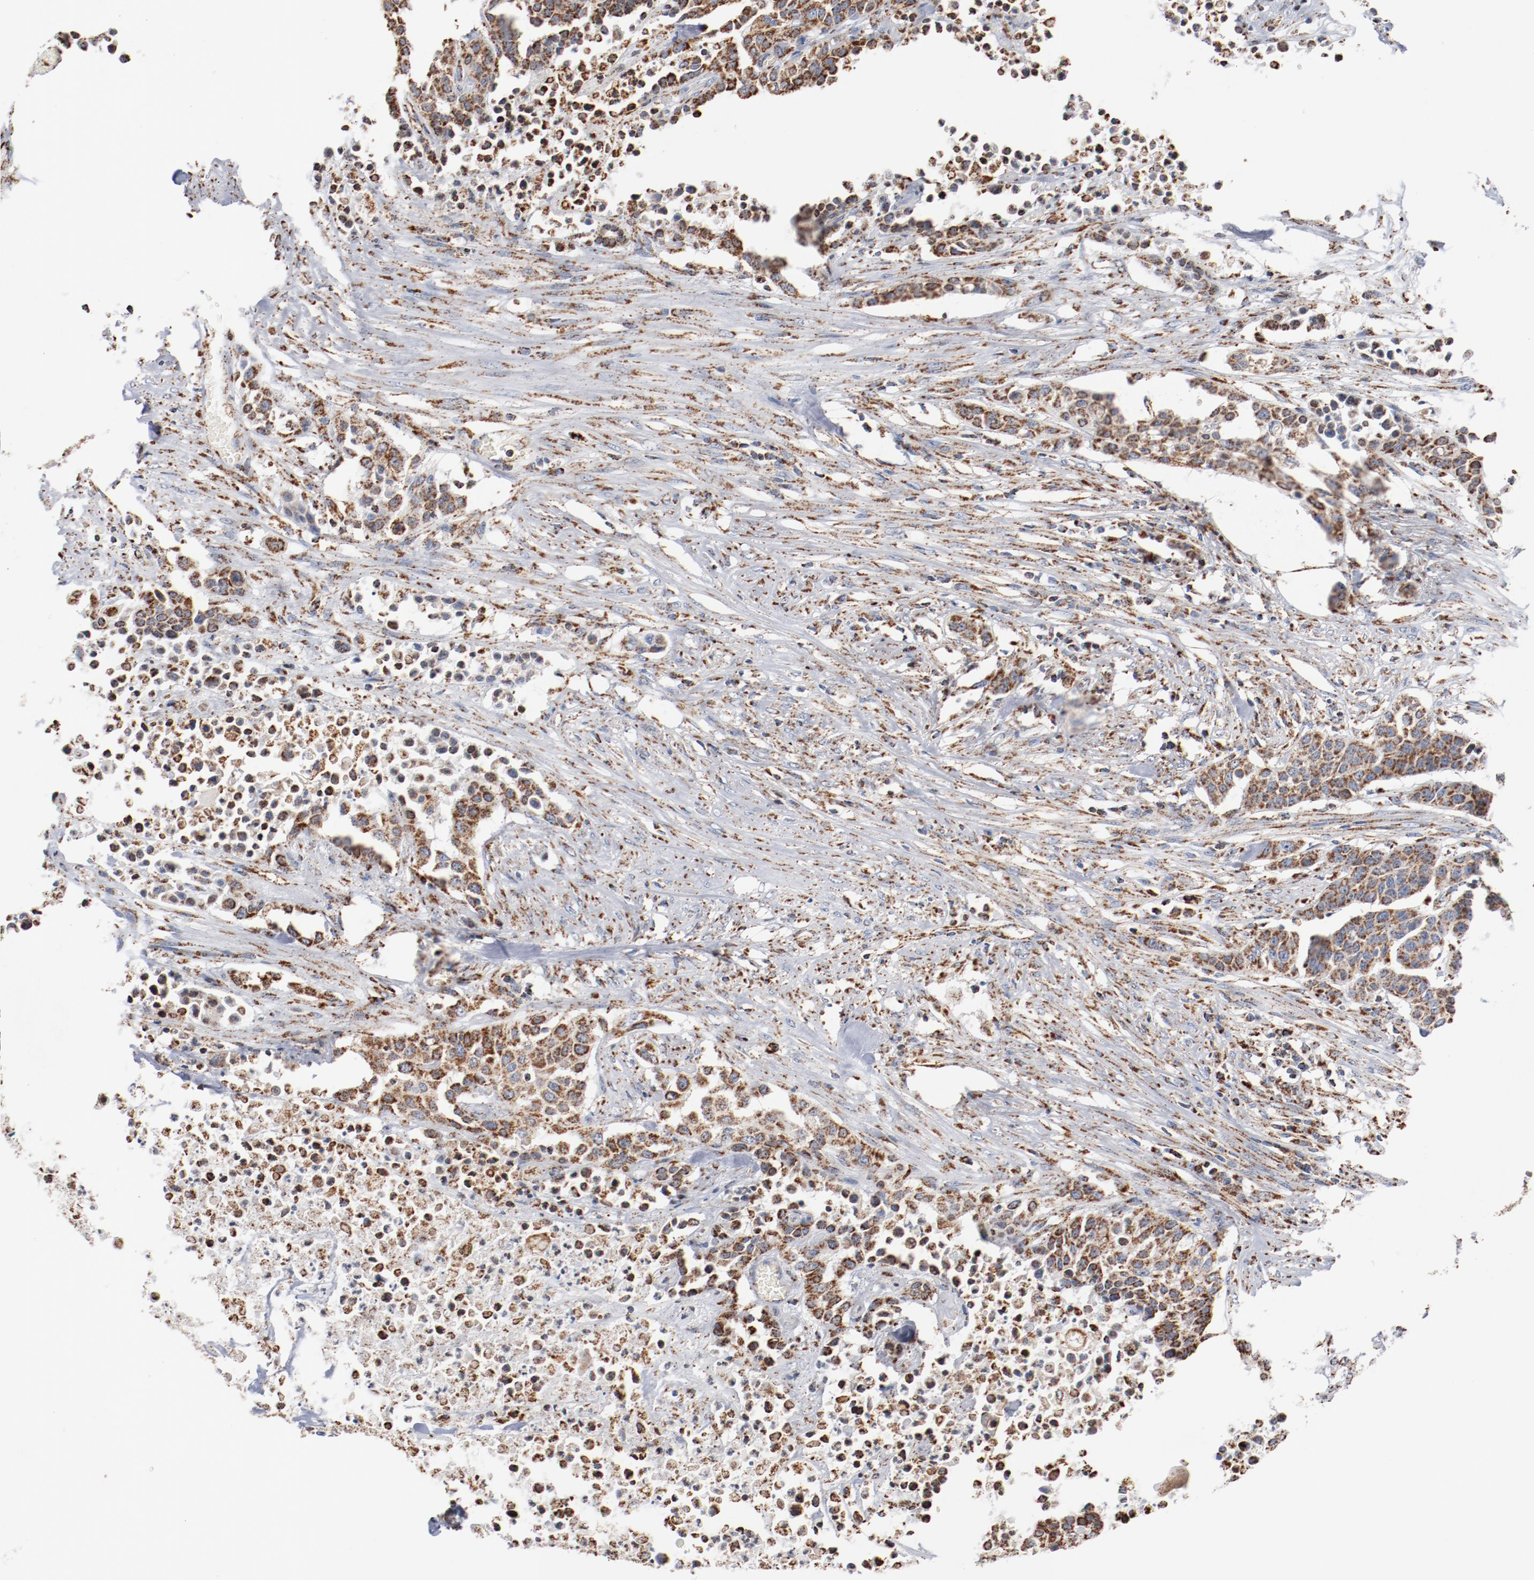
{"staining": {"intensity": "moderate", "quantity": ">75%", "location": "cytoplasmic/membranous"}, "tissue": "urothelial cancer", "cell_type": "Tumor cells", "image_type": "cancer", "snomed": [{"axis": "morphology", "description": "Urothelial carcinoma, High grade"}, {"axis": "topography", "description": "Urinary bladder"}], "caption": "Tumor cells show medium levels of moderate cytoplasmic/membranous positivity in about >75% of cells in high-grade urothelial carcinoma. (Stains: DAB in brown, nuclei in blue, Microscopy: brightfield microscopy at high magnification).", "gene": "NDUFS4", "patient": {"sex": "male", "age": 74}}